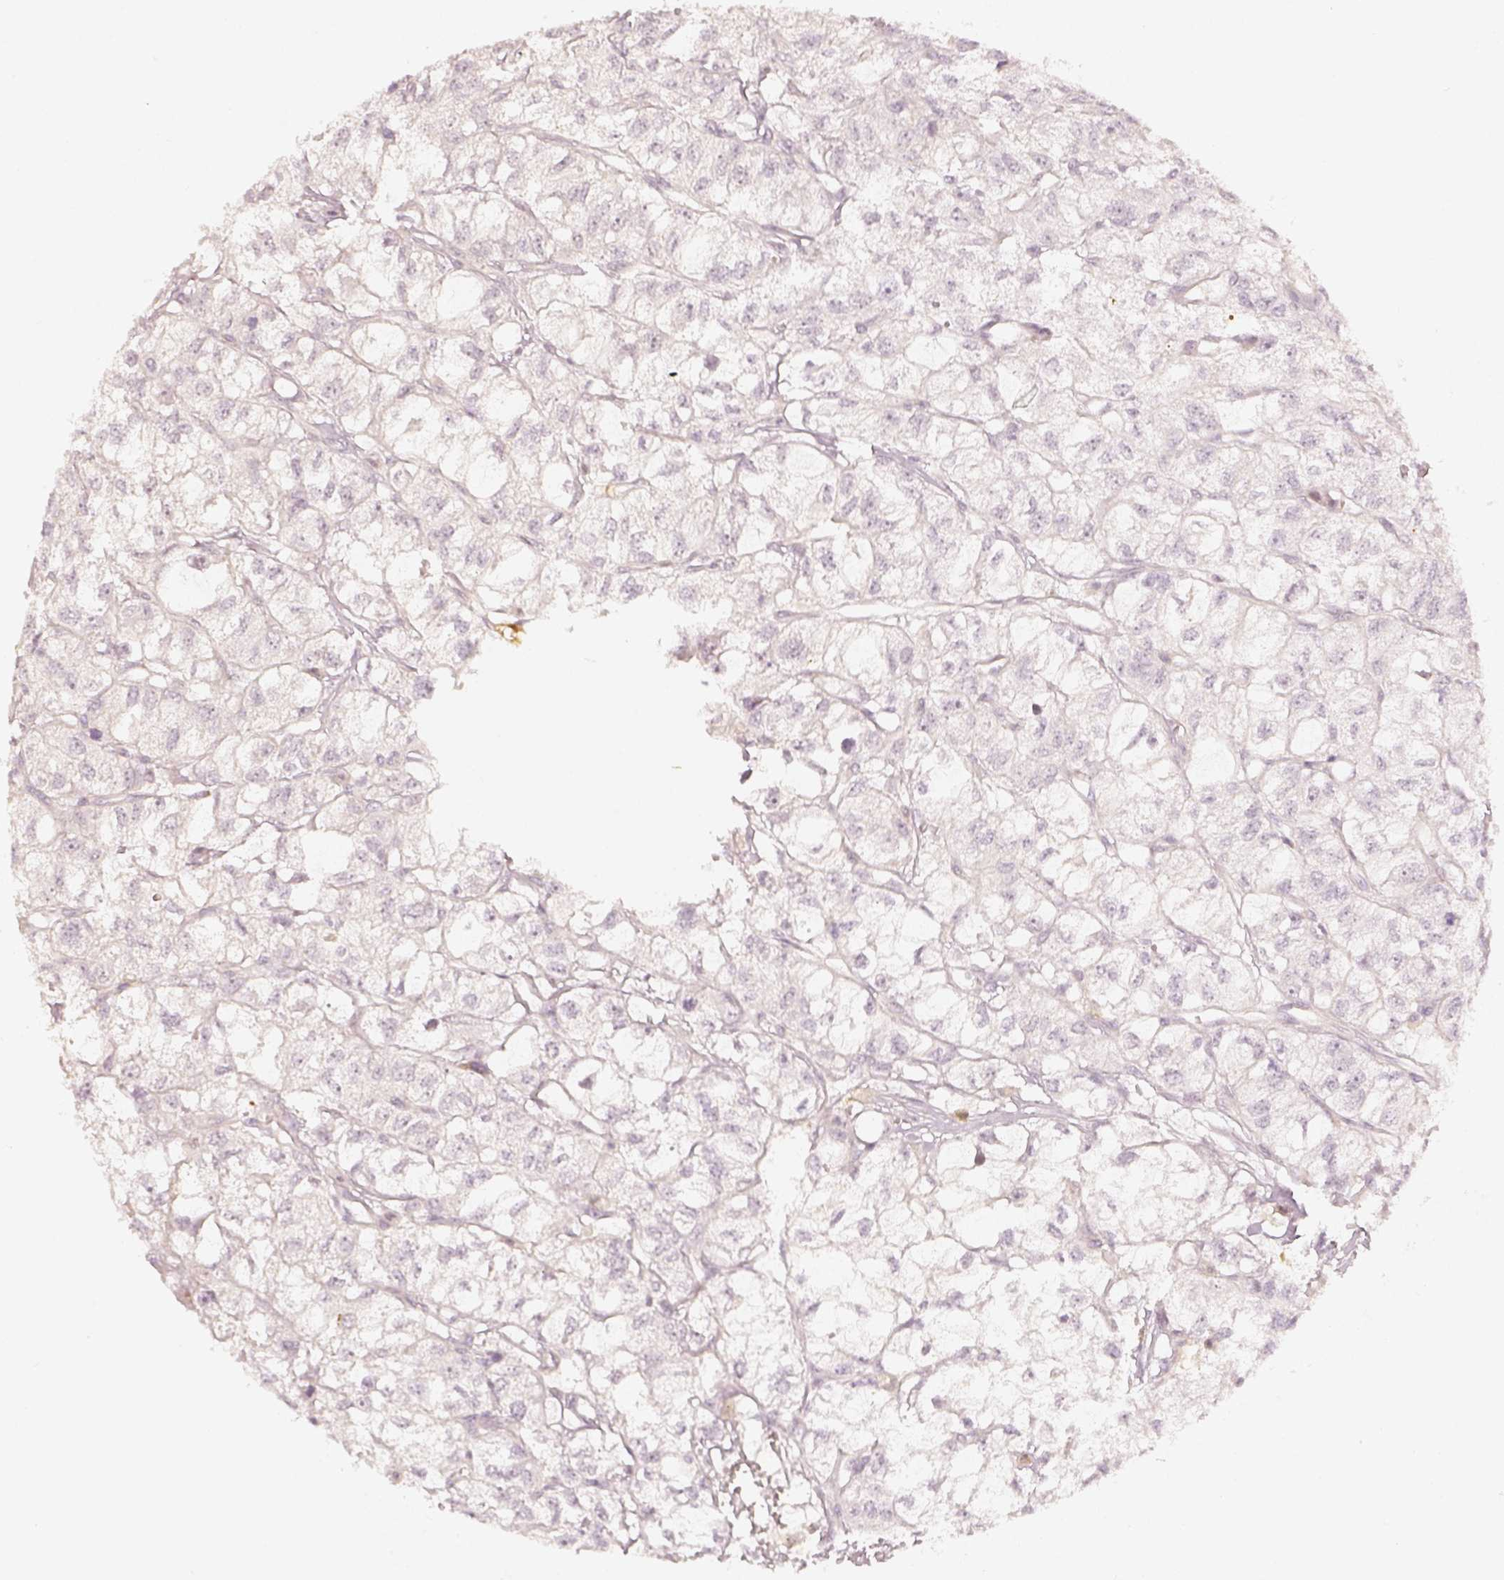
{"staining": {"intensity": "negative", "quantity": "none", "location": "none"}, "tissue": "renal cancer", "cell_type": "Tumor cells", "image_type": "cancer", "snomed": [{"axis": "morphology", "description": "Adenocarcinoma, NOS"}, {"axis": "topography", "description": "Kidney"}], "caption": "DAB immunohistochemical staining of human renal cancer (adenocarcinoma) exhibits no significant expression in tumor cells. The staining was performed using DAB to visualize the protein expression in brown, while the nuclei were stained in blue with hematoxylin (Magnification: 20x).", "gene": "EAF2", "patient": {"sex": "male", "age": 56}}